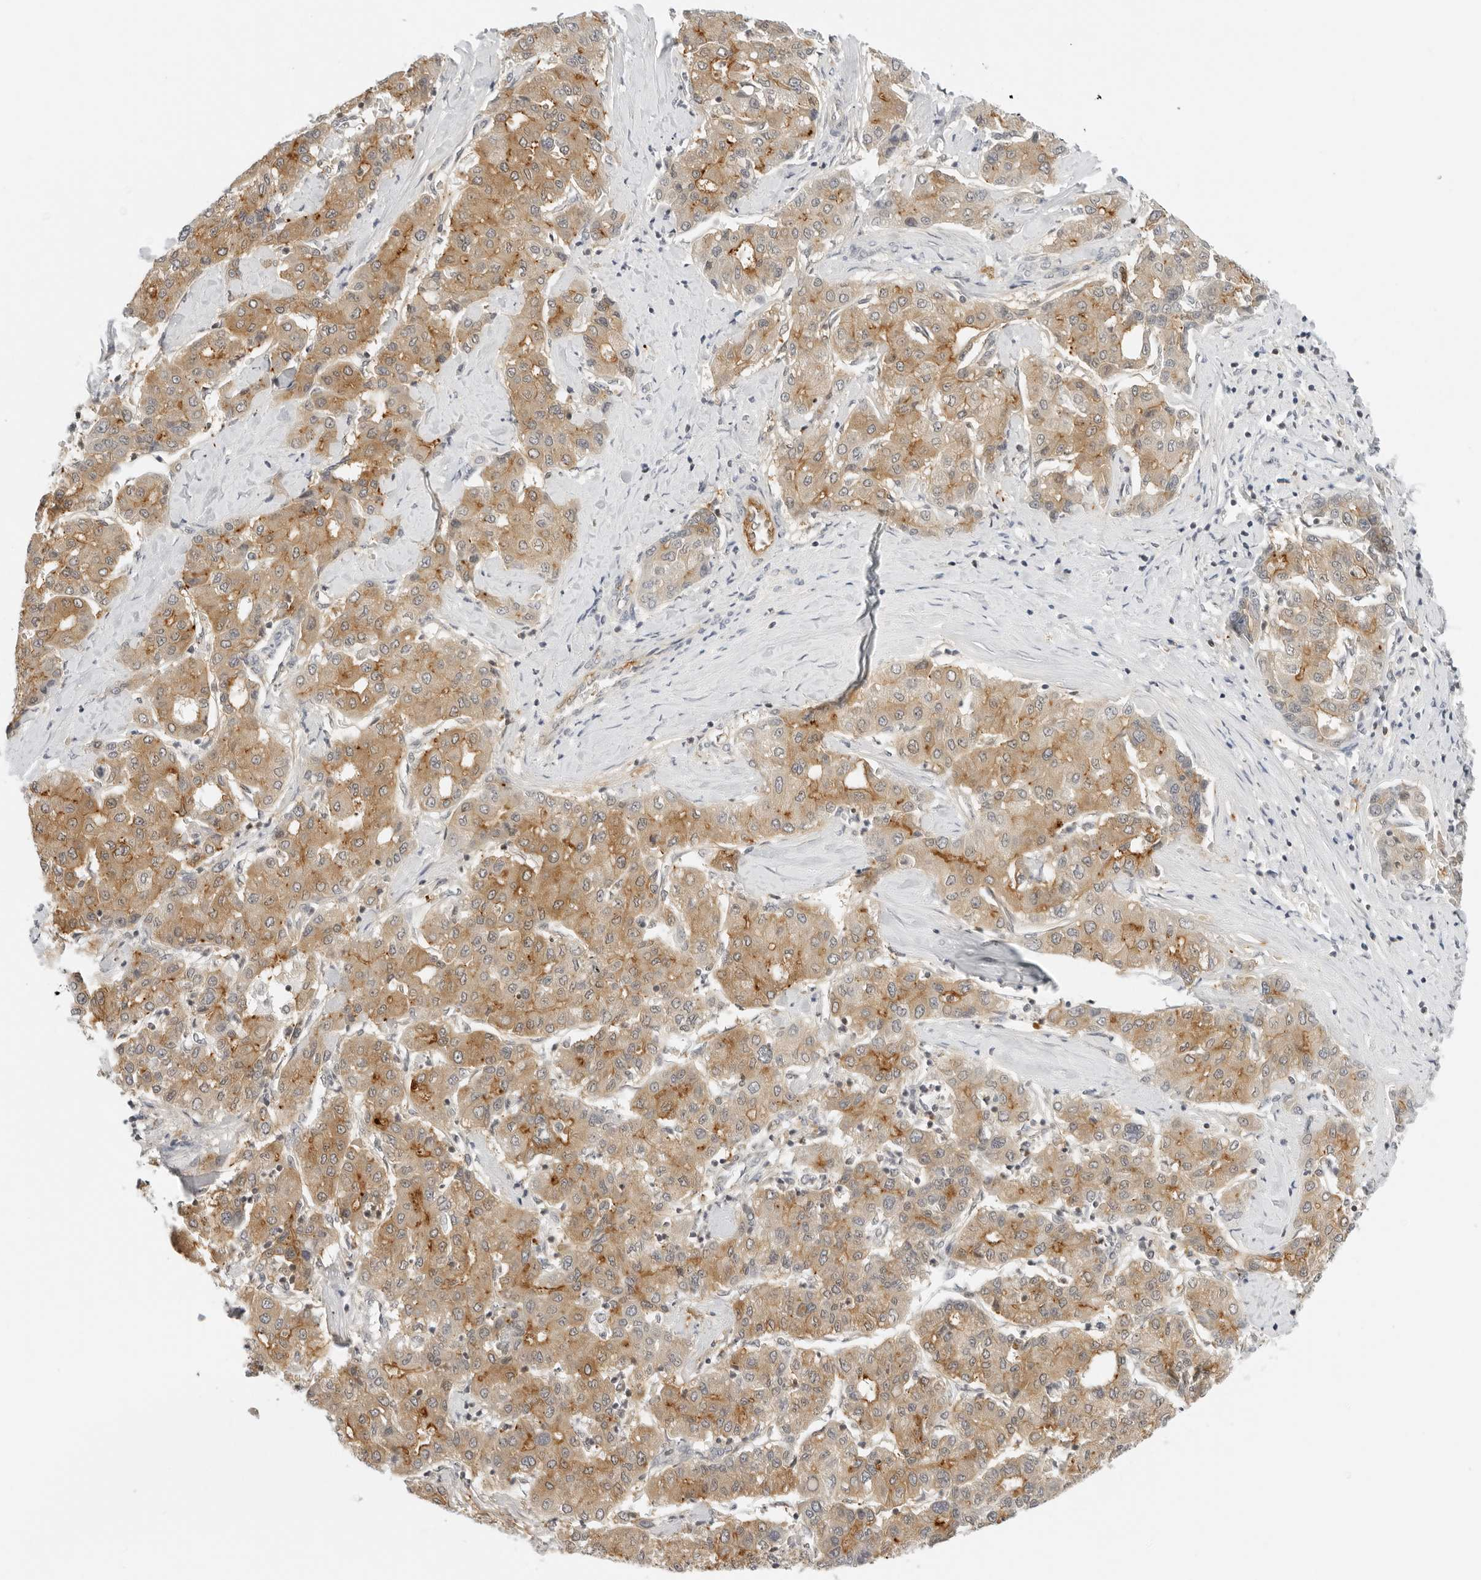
{"staining": {"intensity": "moderate", "quantity": "25%-75%", "location": "cytoplasmic/membranous"}, "tissue": "liver cancer", "cell_type": "Tumor cells", "image_type": "cancer", "snomed": [{"axis": "morphology", "description": "Carcinoma, Hepatocellular, NOS"}, {"axis": "topography", "description": "Liver"}], "caption": "Moderate cytoplasmic/membranous staining is appreciated in about 25%-75% of tumor cells in liver cancer (hepatocellular carcinoma).", "gene": "OSCP1", "patient": {"sex": "male", "age": 65}}